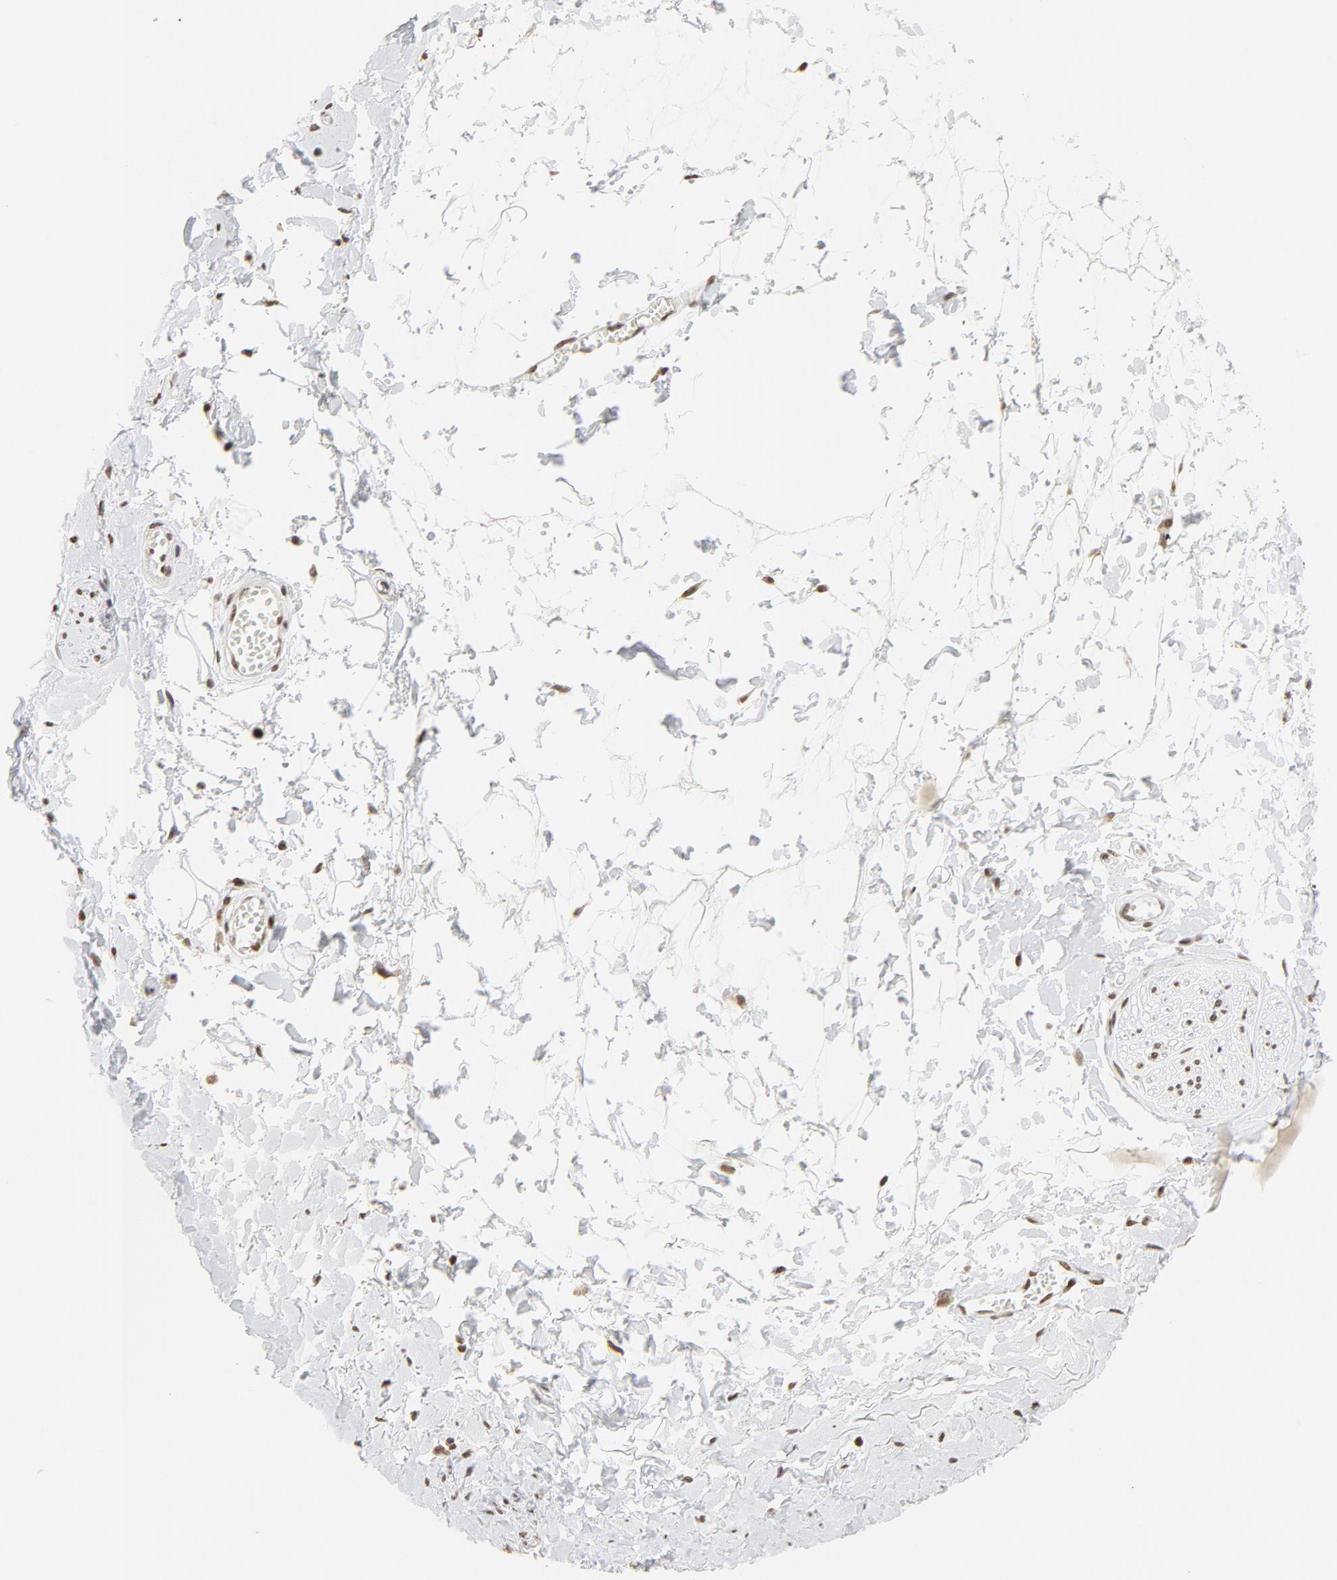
{"staining": {"intensity": "moderate", "quantity": ">75%", "location": "nuclear"}, "tissue": "adipose tissue", "cell_type": "Adipocytes", "image_type": "normal", "snomed": [{"axis": "morphology", "description": "Normal tissue, NOS"}, {"axis": "morphology", "description": "Inflammation, NOS"}, {"axis": "topography", "description": "Salivary gland"}, {"axis": "topography", "description": "Peripheral nerve tissue"}], "caption": "The histopathology image demonstrates staining of normal adipose tissue, revealing moderate nuclear protein positivity (brown color) within adipocytes. (IHC, brightfield microscopy, high magnification).", "gene": "ERCC1", "patient": {"sex": "female", "age": 75}}